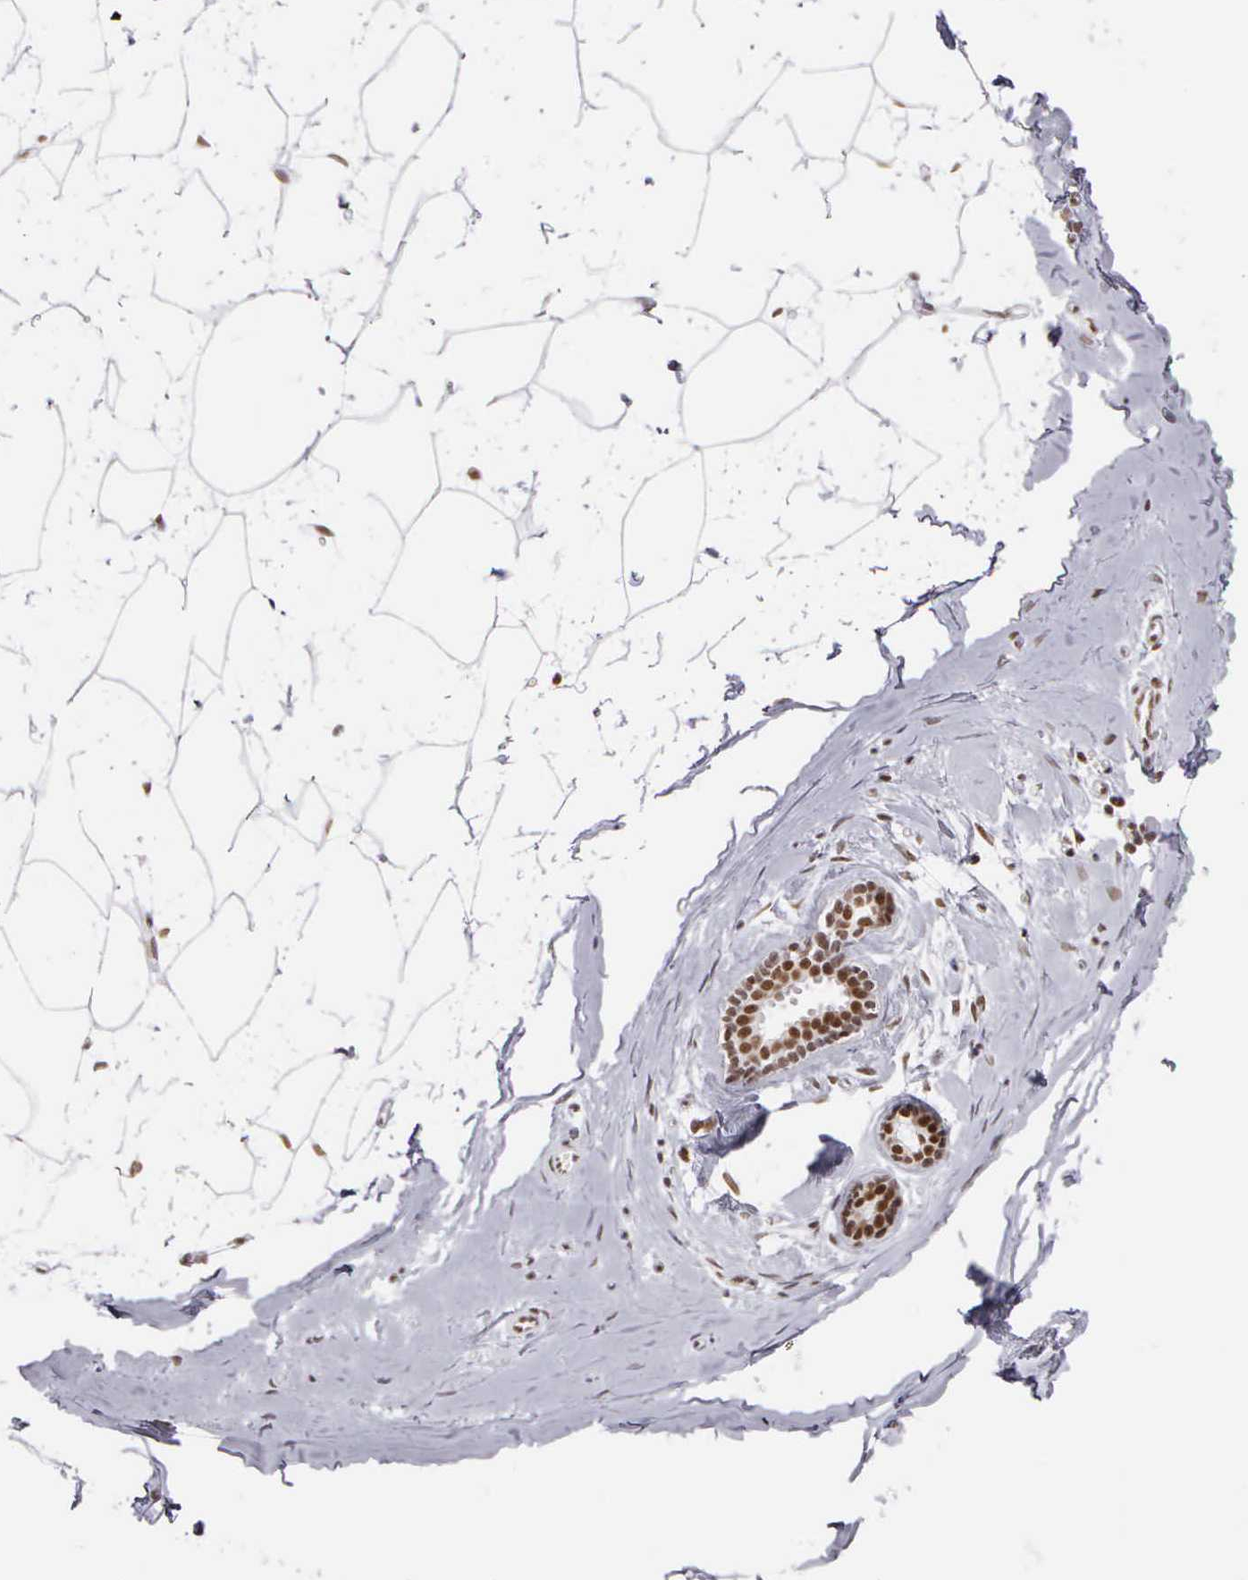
{"staining": {"intensity": "moderate", "quantity": ">75%", "location": "cytoplasmic/membranous"}, "tissue": "adipose tissue", "cell_type": "Adipocytes", "image_type": "normal", "snomed": [{"axis": "morphology", "description": "Normal tissue, NOS"}, {"axis": "topography", "description": "Breast"}], "caption": "Adipose tissue stained with DAB immunohistochemistry (IHC) reveals medium levels of moderate cytoplasmic/membranous positivity in approximately >75% of adipocytes.", "gene": "CSTF2", "patient": {"sex": "female", "age": 45}}